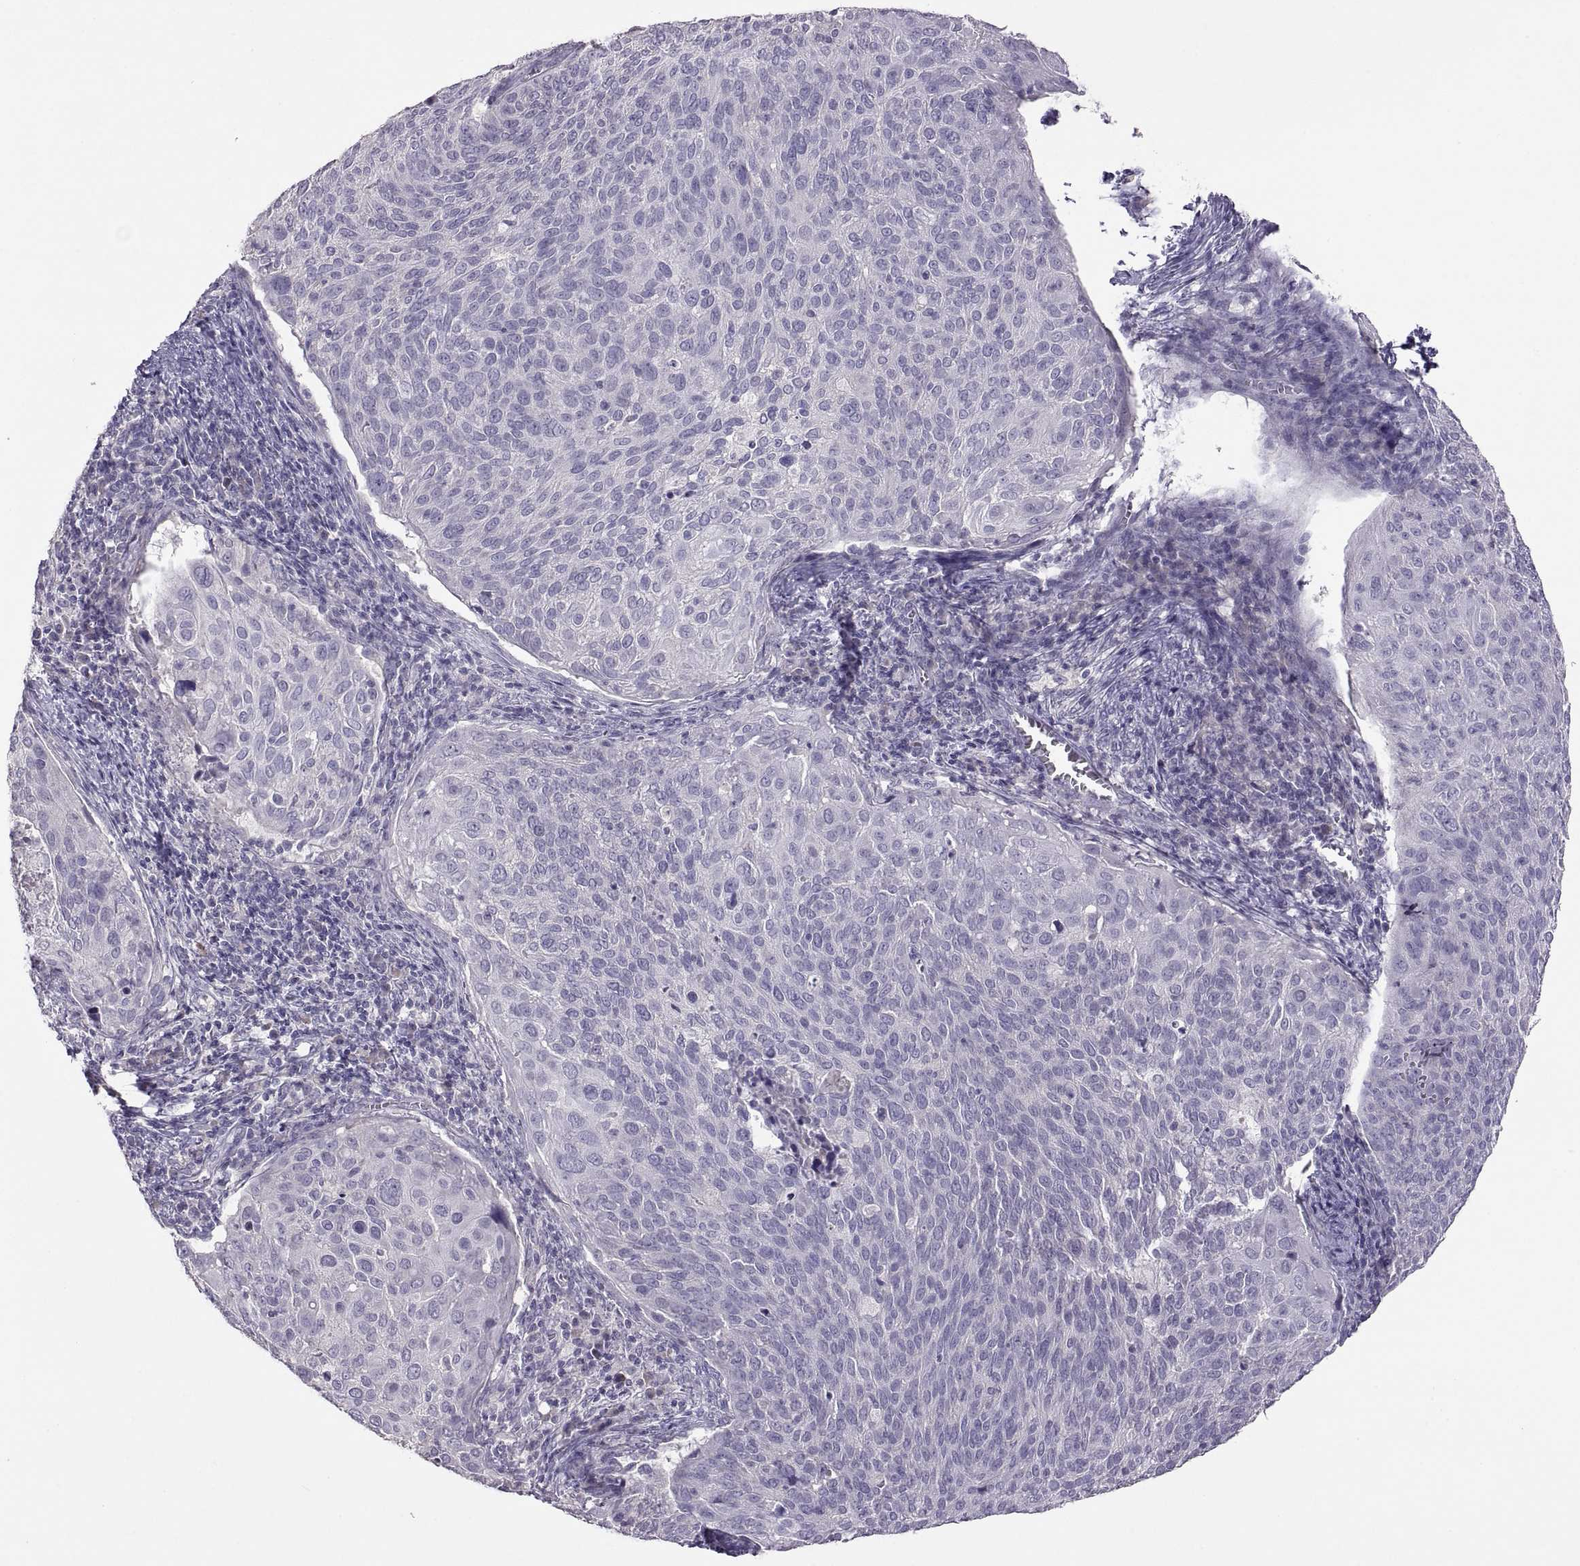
{"staining": {"intensity": "negative", "quantity": "none", "location": "none"}, "tissue": "cervical cancer", "cell_type": "Tumor cells", "image_type": "cancer", "snomed": [{"axis": "morphology", "description": "Squamous cell carcinoma, NOS"}, {"axis": "topography", "description": "Cervix"}], "caption": "Immunohistochemical staining of squamous cell carcinoma (cervical) exhibits no significant staining in tumor cells.", "gene": "TBX19", "patient": {"sex": "female", "age": 39}}